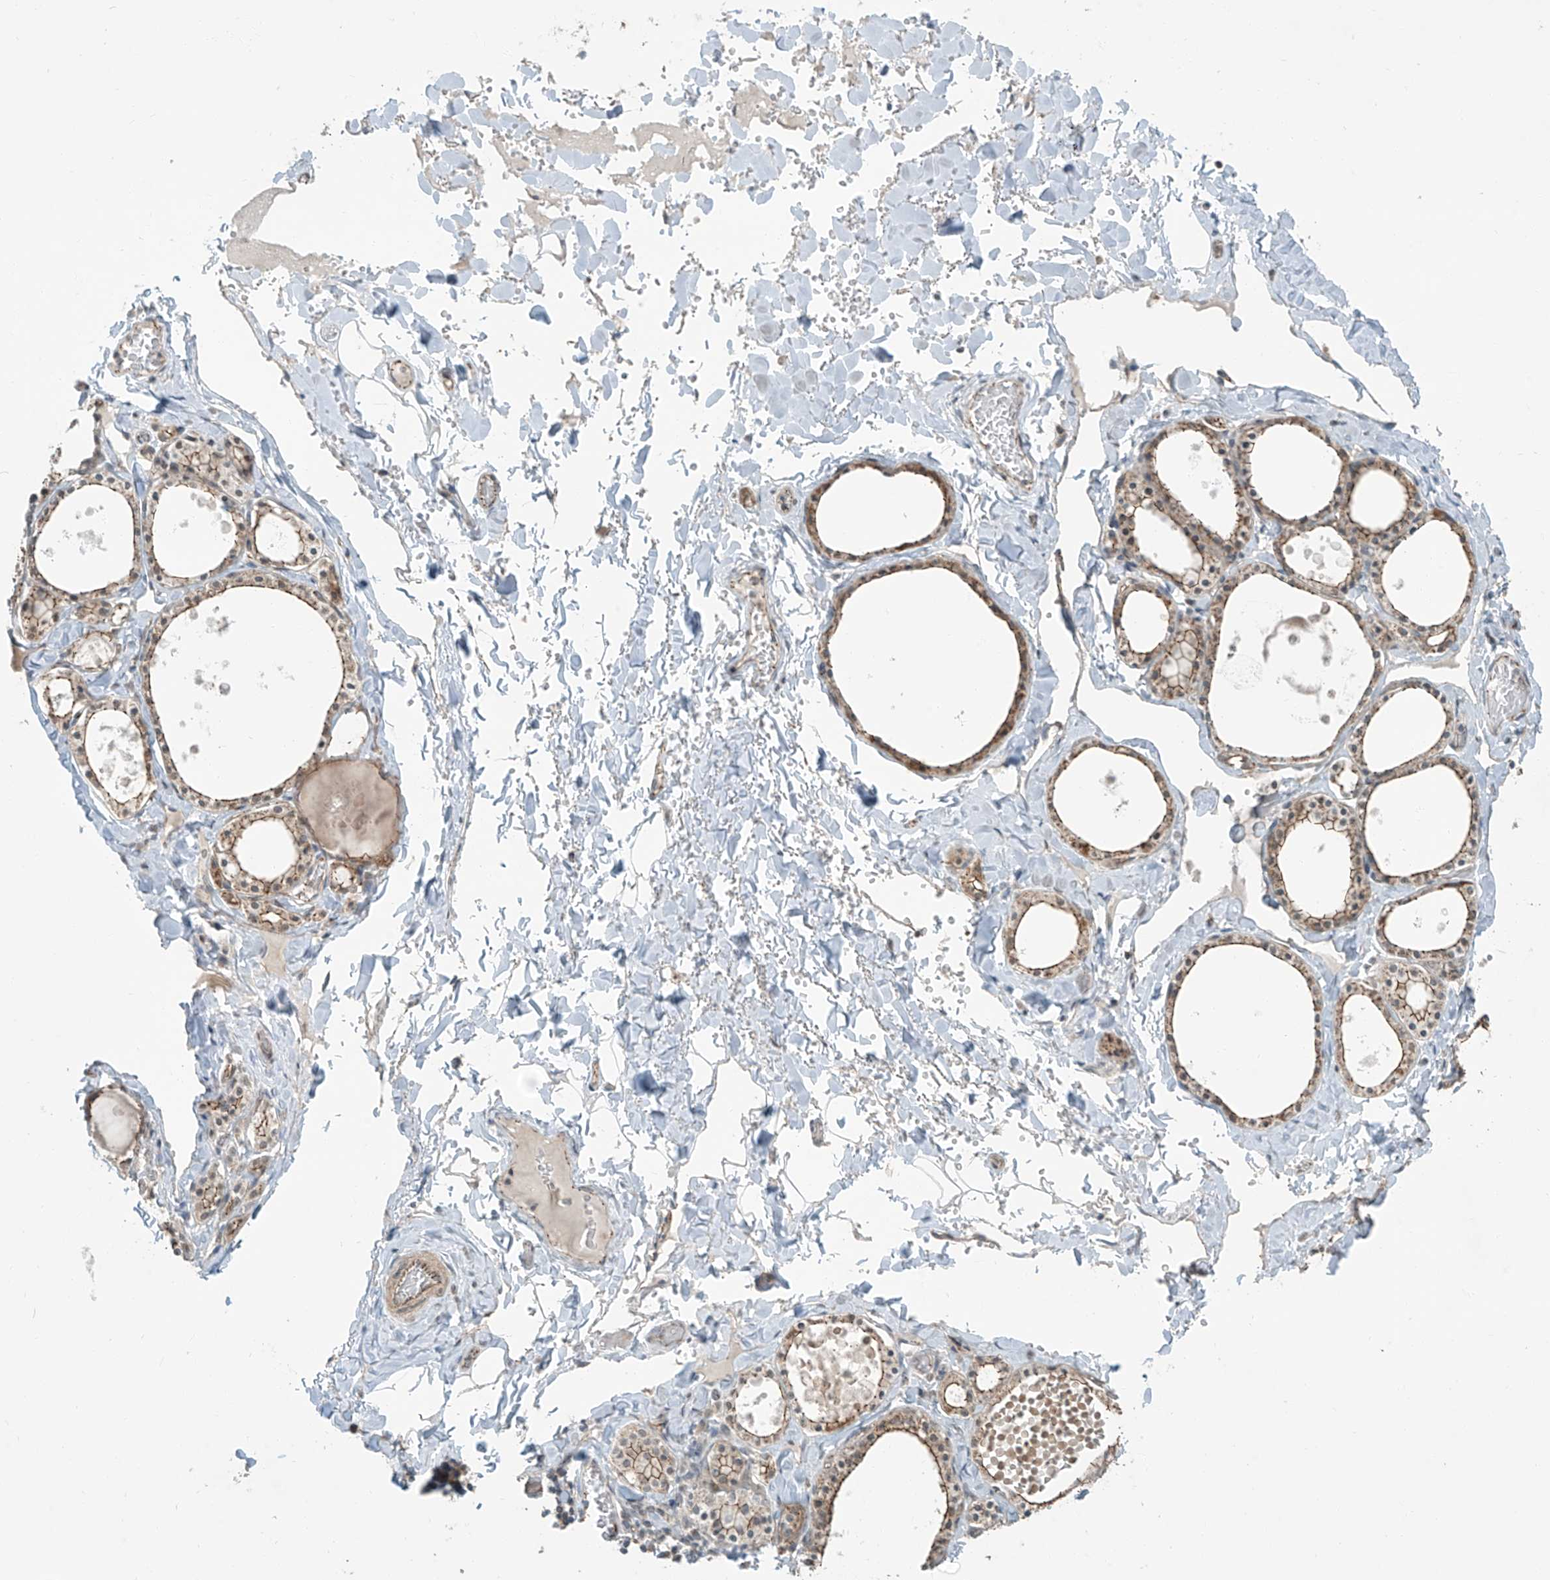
{"staining": {"intensity": "moderate", "quantity": ">75%", "location": "cytoplasmic/membranous"}, "tissue": "thyroid gland", "cell_type": "Glandular cells", "image_type": "normal", "snomed": [{"axis": "morphology", "description": "Normal tissue, NOS"}, {"axis": "topography", "description": "Thyroid gland"}], "caption": "Approximately >75% of glandular cells in unremarkable thyroid gland exhibit moderate cytoplasmic/membranous protein staining as visualized by brown immunohistochemical staining.", "gene": "ZNF16", "patient": {"sex": "male", "age": 56}}